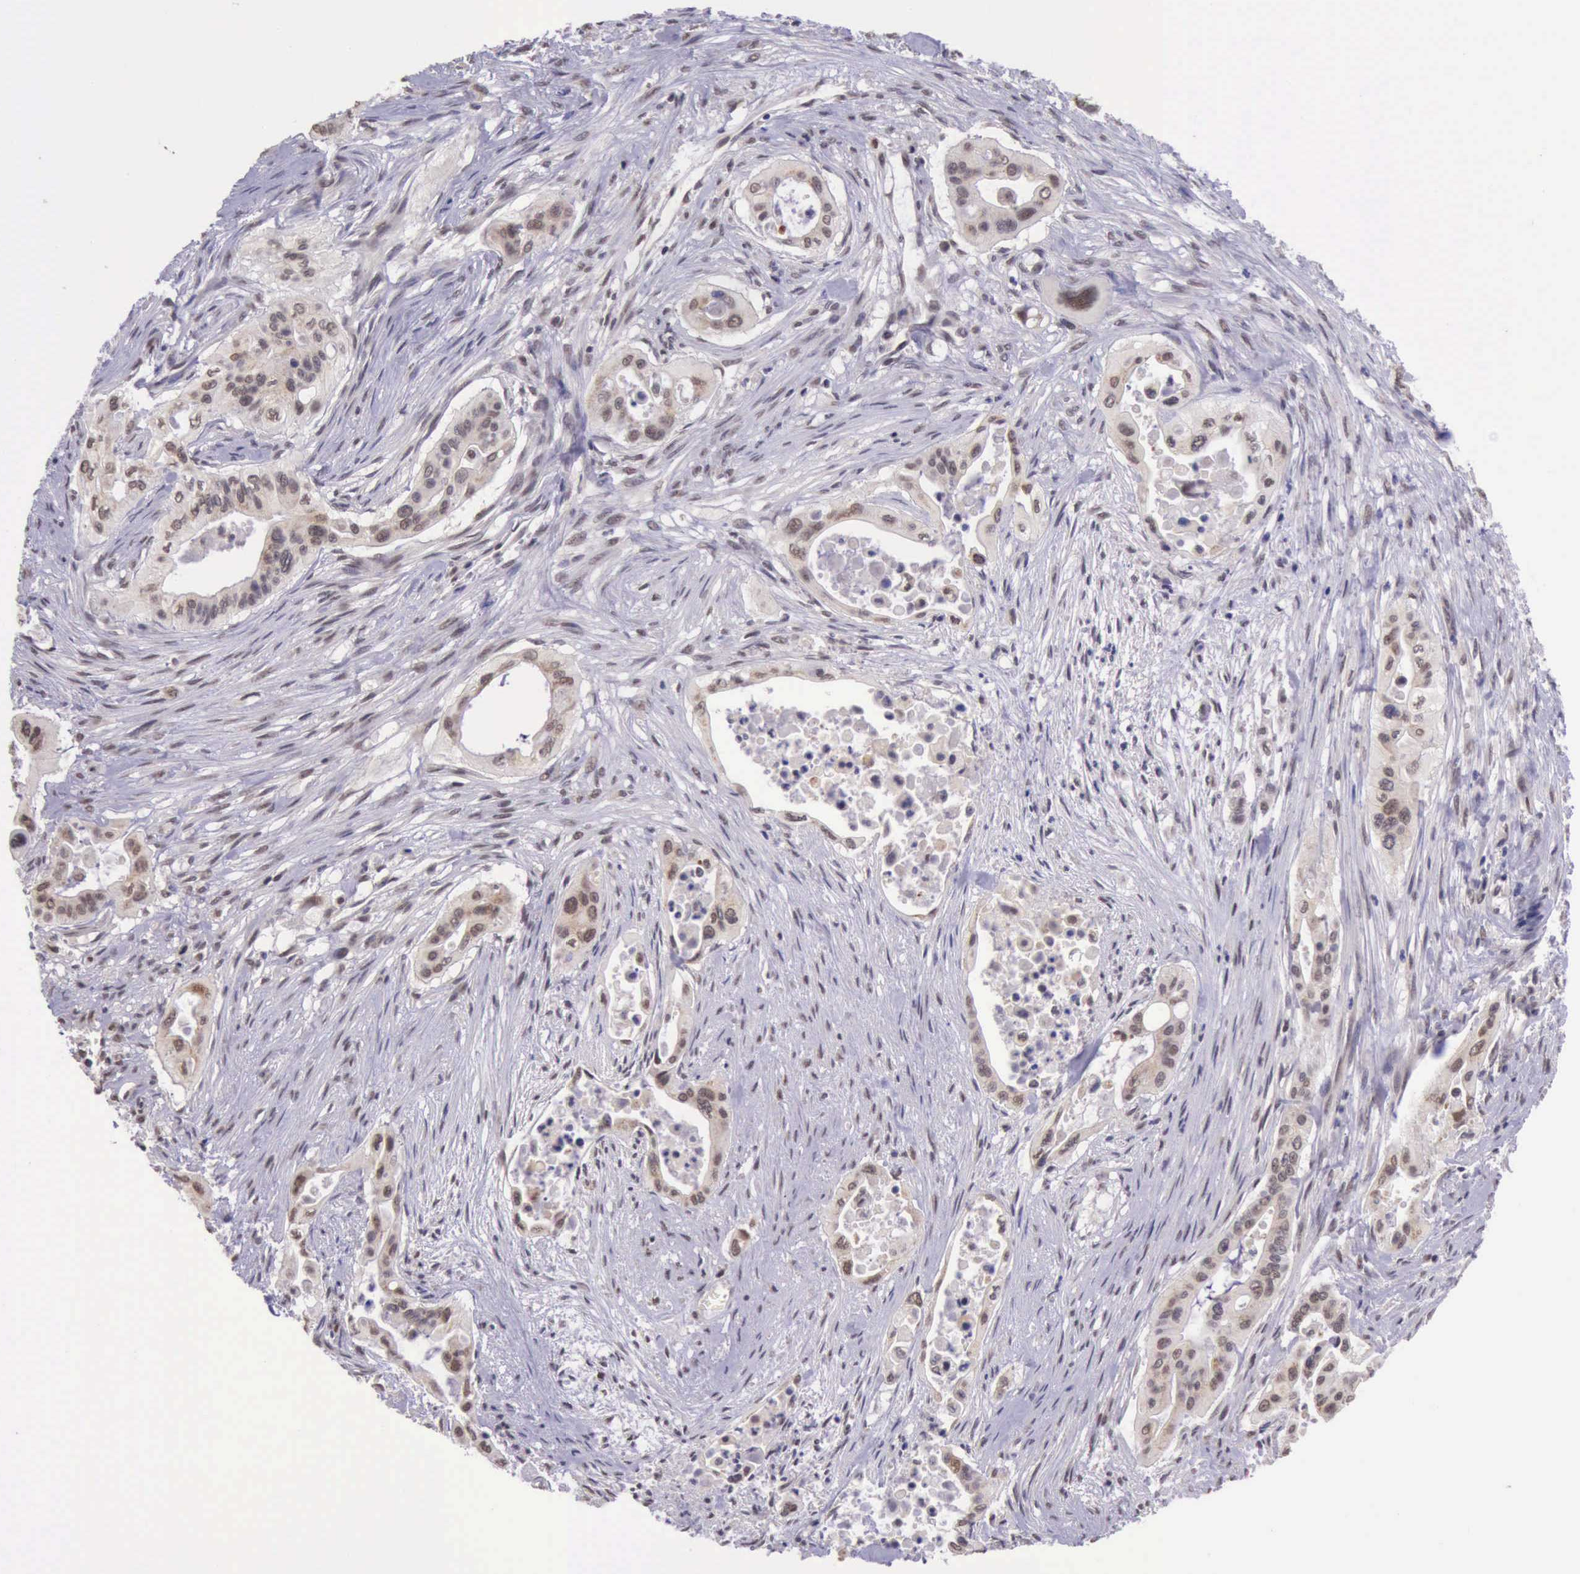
{"staining": {"intensity": "weak", "quantity": ">75%", "location": "nuclear"}, "tissue": "pancreatic cancer", "cell_type": "Tumor cells", "image_type": "cancer", "snomed": [{"axis": "morphology", "description": "Adenocarcinoma, NOS"}, {"axis": "topography", "description": "Pancreas"}], "caption": "Pancreatic adenocarcinoma stained with a brown dye exhibits weak nuclear positive expression in approximately >75% of tumor cells.", "gene": "PRPF39", "patient": {"sex": "male", "age": 77}}